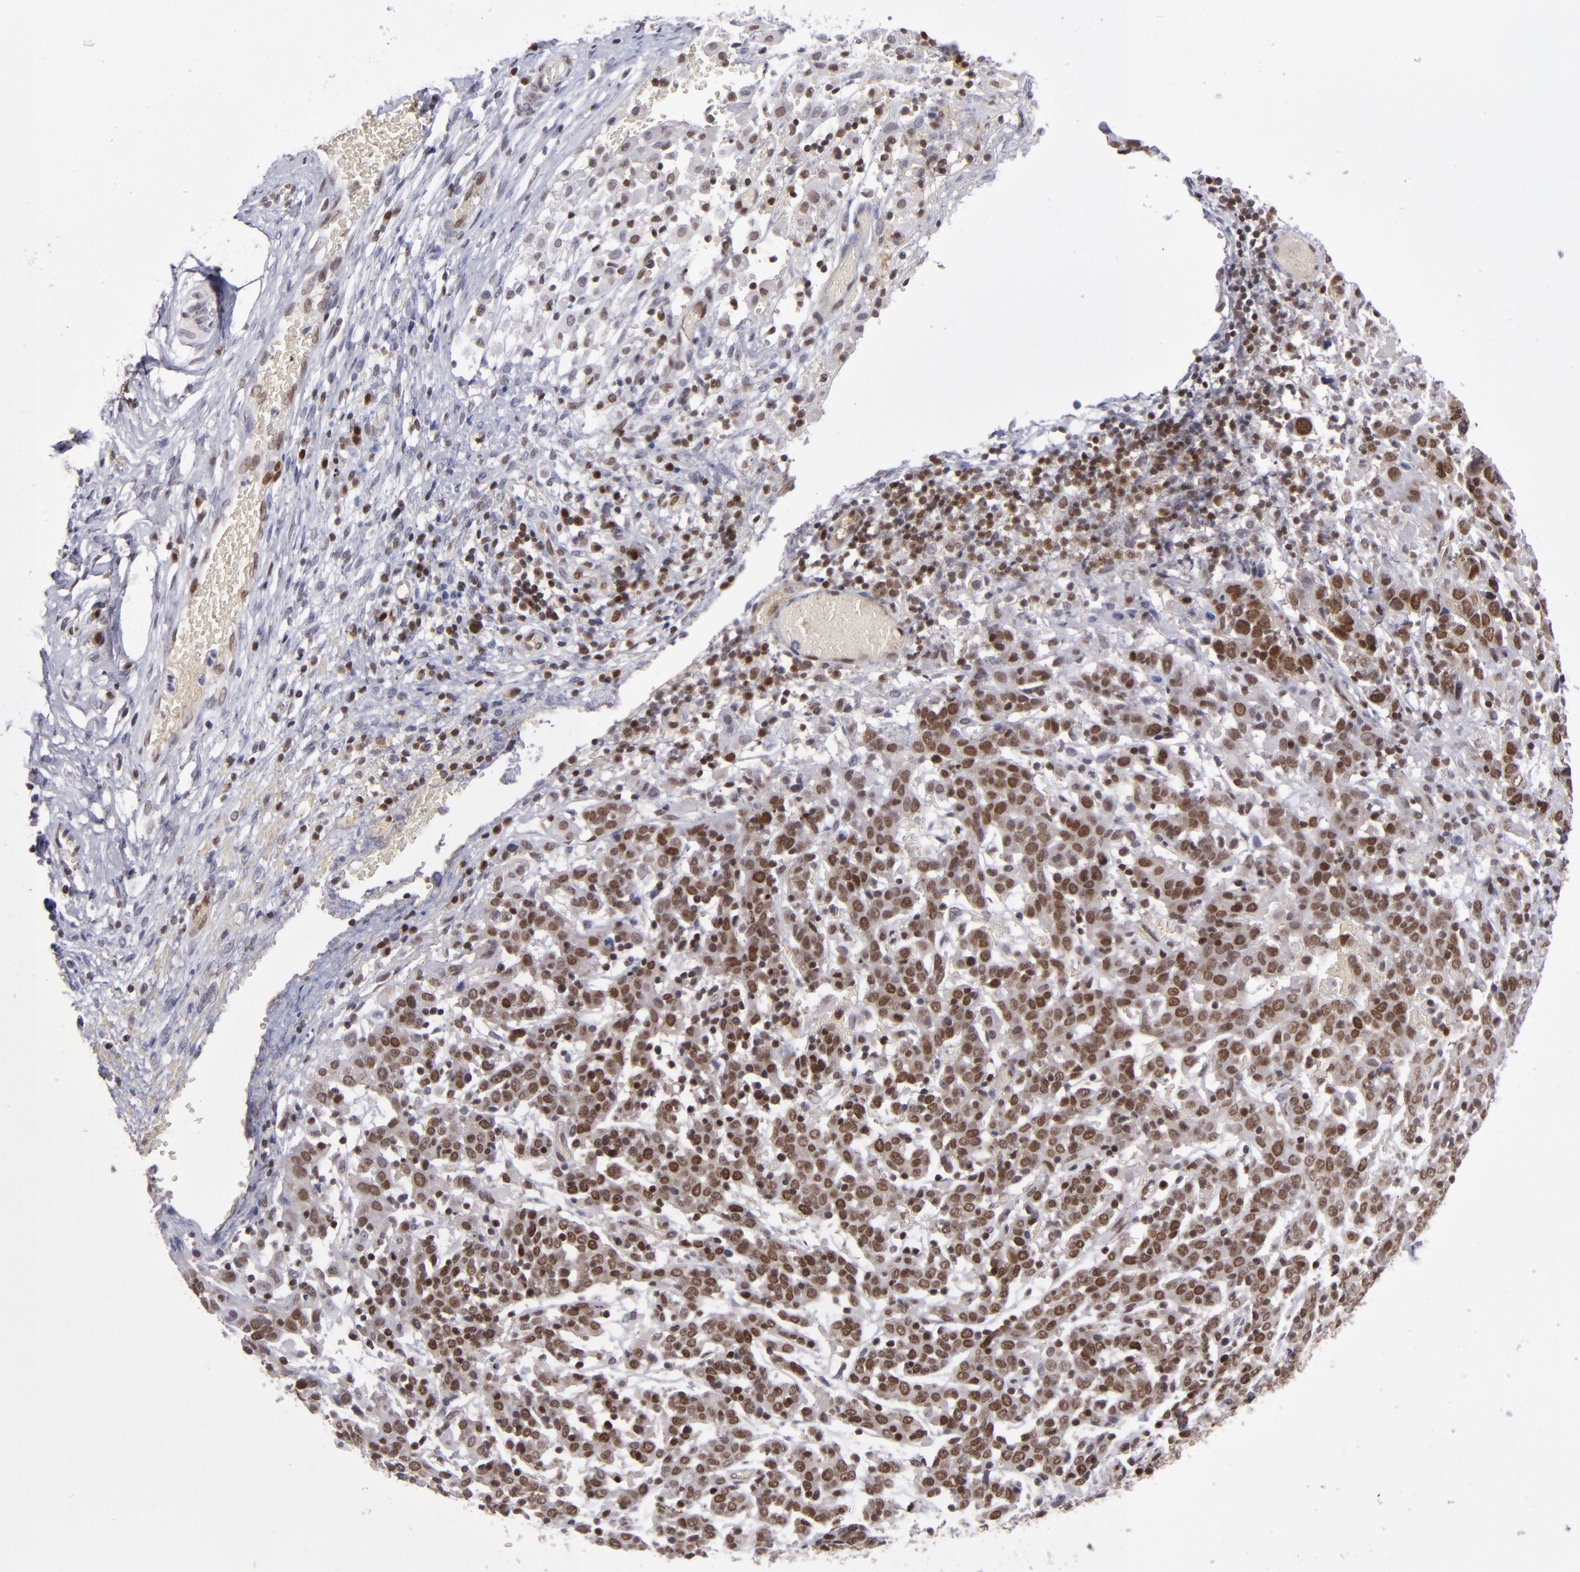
{"staining": {"intensity": "strong", "quantity": ">75%", "location": "cytoplasmic/membranous,nuclear"}, "tissue": "cervical cancer", "cell_type": "Tumor cells", "image_type": "cancer", "snomed": [{"axis": "morphology", "description": "Normal tissue, NOS"}, {"axis": "morphology", "description": "Squamous cell carcinoma, NOS"}, {"axis": "topography", "description": "Cervix"}], "caption": "This micrograph displays cervical squamous cell carcinoma stained with immunohistochemistry to label a protein in brown. The cytoplasmic/membranous and nuclear of tumor cells show strong positivity for the protein. Nuclei are counter-stained blue.", "gene": "MGMT", "patient": {"sex": "female", "age": 67}}